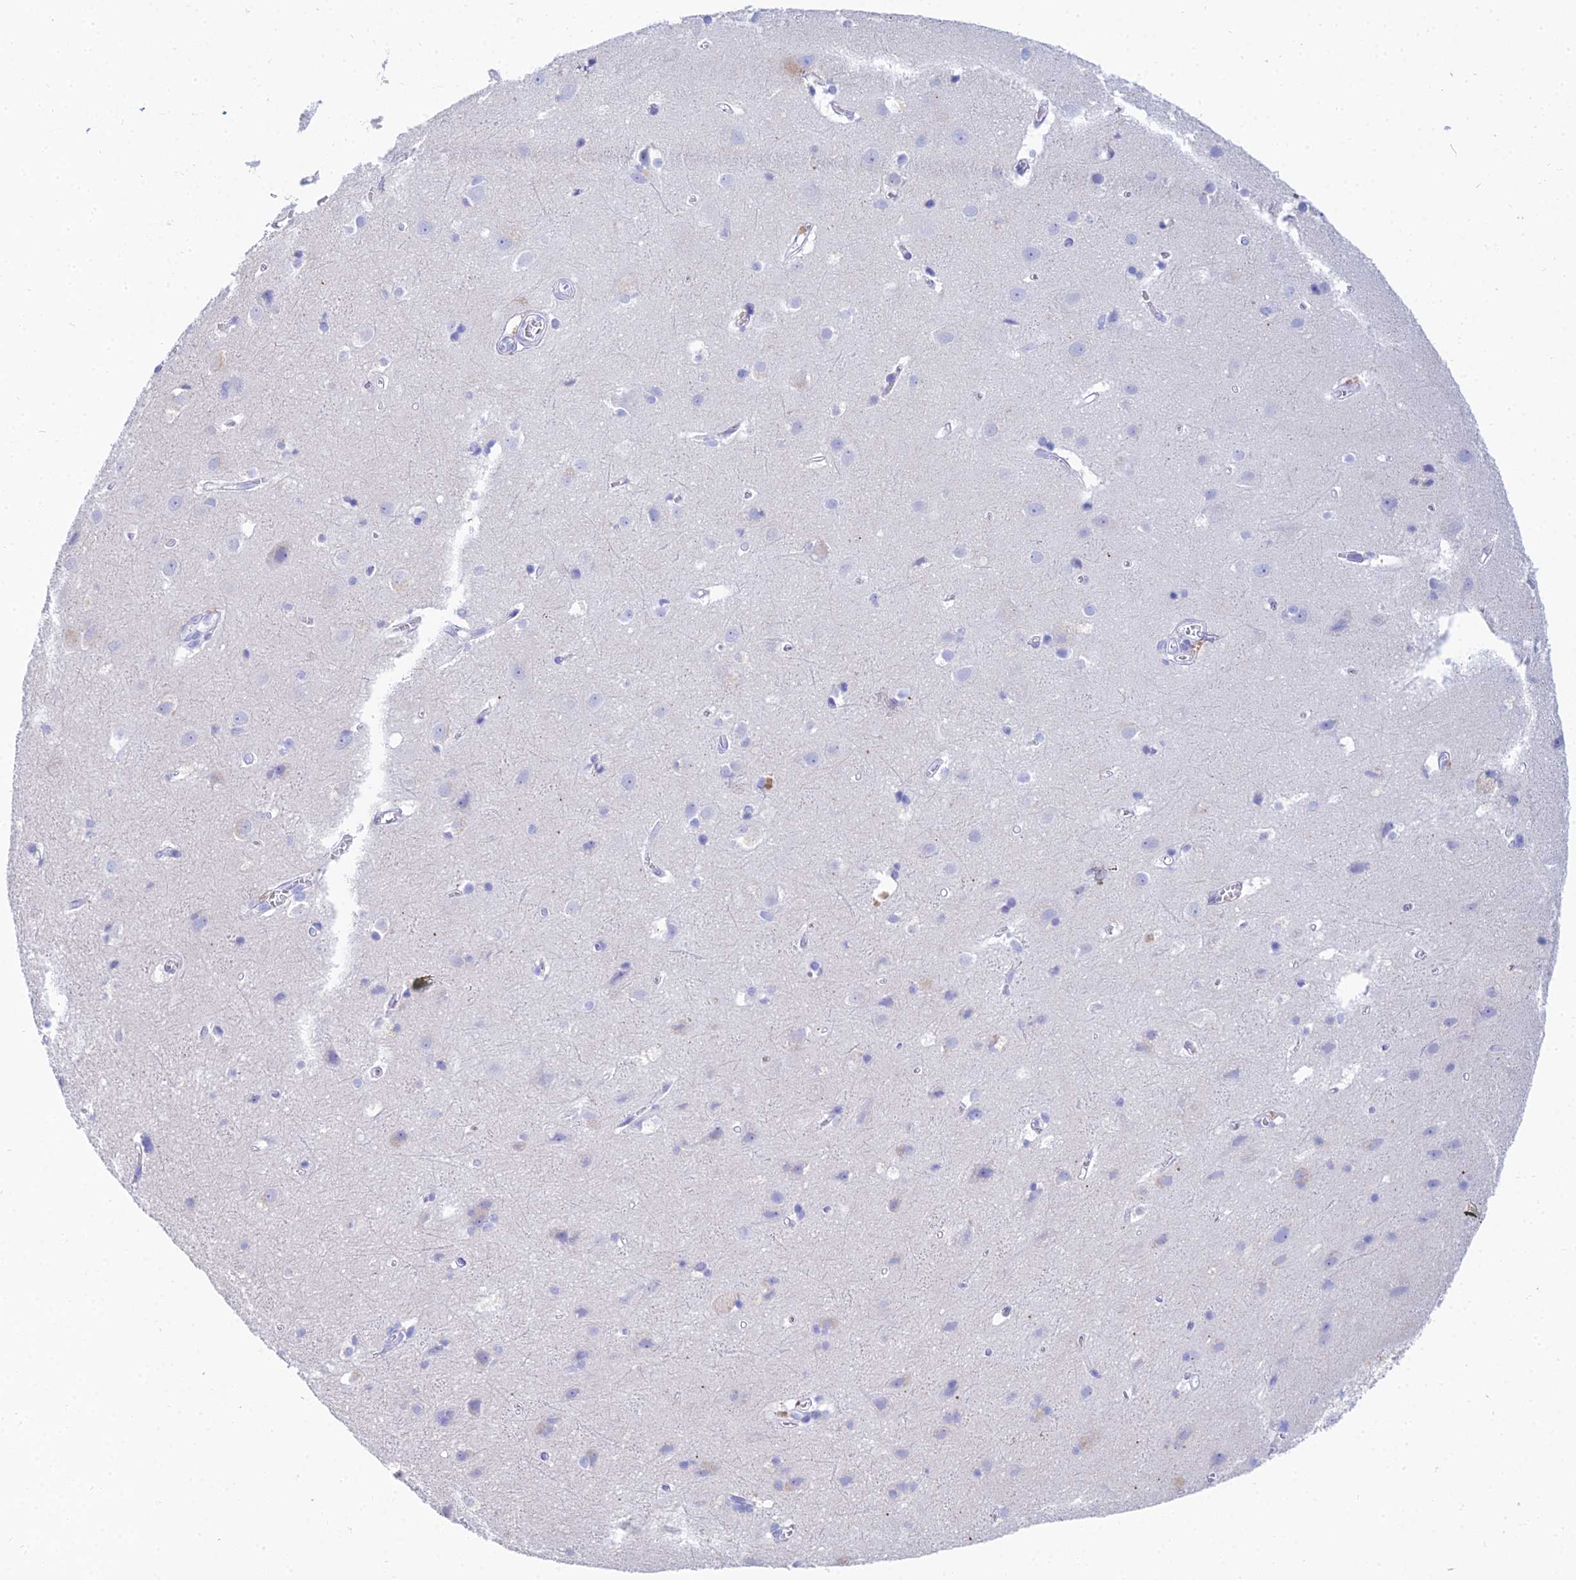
{"staining": {"intensity": "negative", "quantity": "none", "location": "none"}, "tissue": "cerebral cortex", "cell_type": "Endothelial cells", "image_type": "normal", "snomed": [{"axis": "morphology", "description": "Normal tissue, NOS"}, {"axis": "topography", "description": "Cerebral cortex"}], "caption": "High magnification brightfield microscopy of unremarkable cerebral cortex stained with DAB (3,3'-diaminobenzidine) (brown) and counterstained with hematoxylin (blue): endothelial cells show no significant positivity. Nuclei are stained in blue.", "gene": "MCM2", "patient": {"sex": "male", "age": 54}}